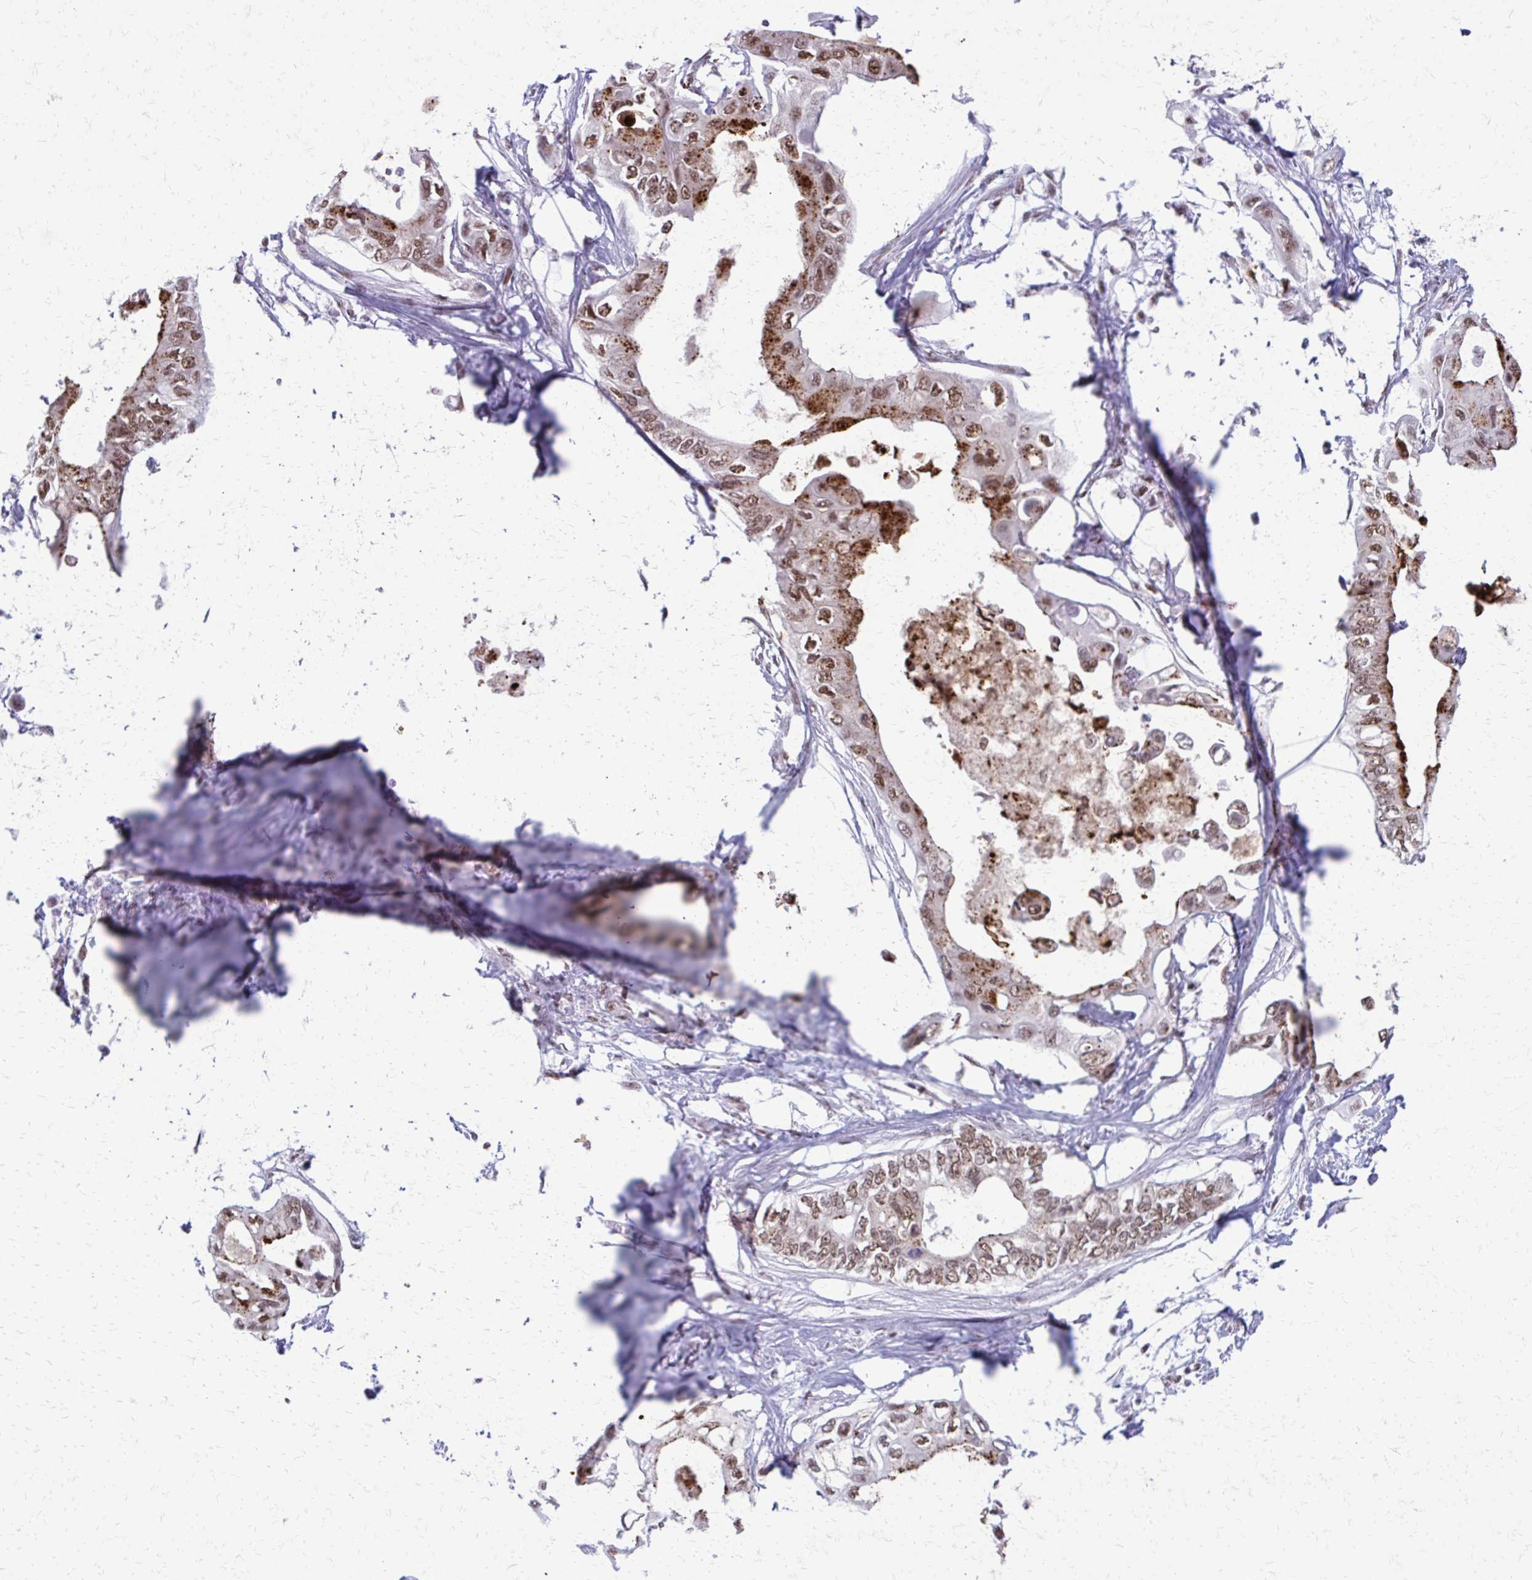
{"staining": {"intensity": "moderate", "quantity": ">75%", "location": "cytoplasmic/membranous,nuclear"}, "tissue": "pancreatic cancer", "cell_type": "Tumor cells", "image_type": "cancer", "snomed": [{"axis": "morphology", "description": "Adenocarcinoma, NOS"}, {"axis": "topography", "description": "Pancreas"}], "caption": "Moderate cytoplasmic/membranous and nuclear staining is appreciated in approximately >75% of tumor cells in adenocarcinoma (pancreatic).", "gene": "SS18", "patient": {"sex": "female", "age": 63}}